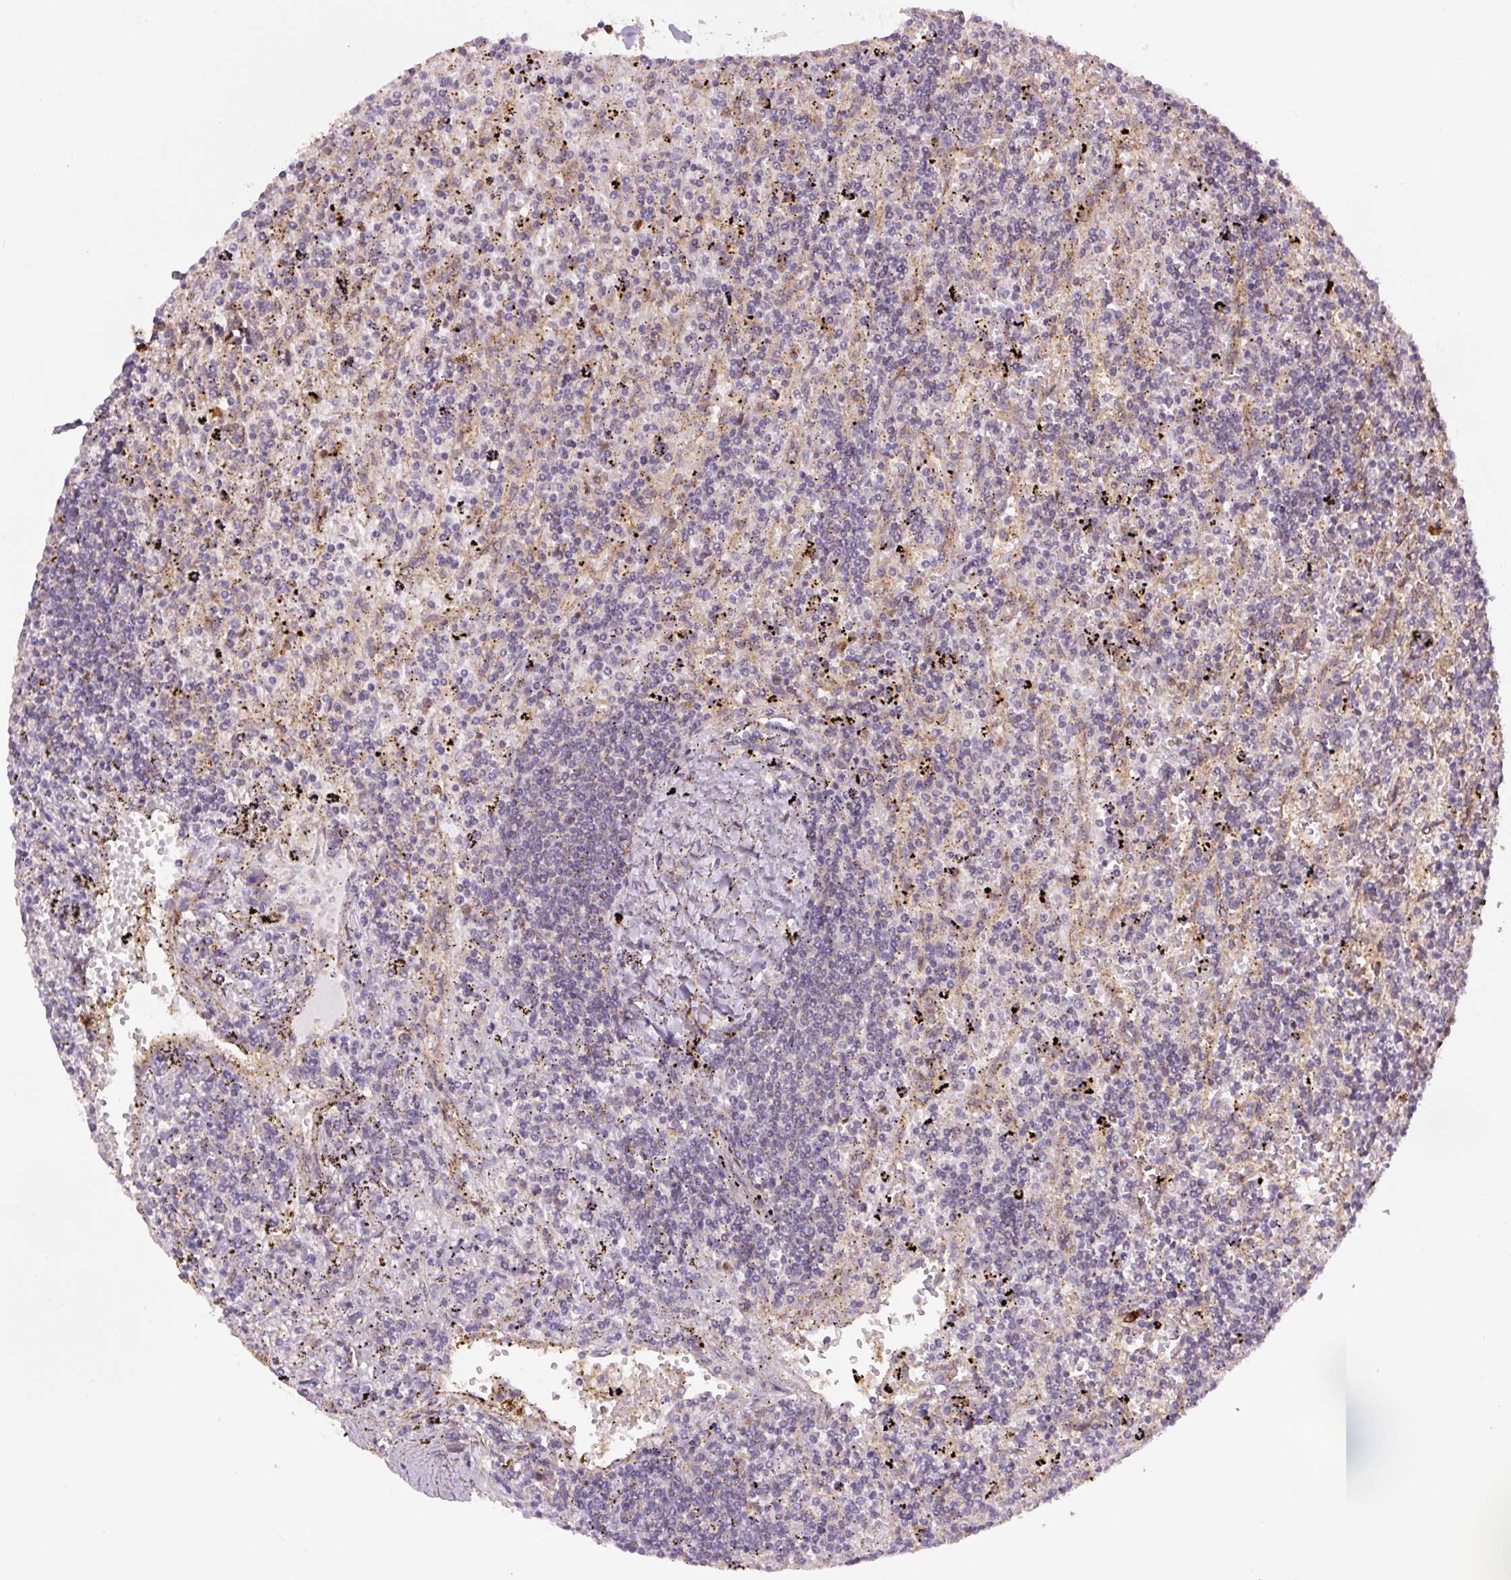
{"staining": {"intensity": "negative", "quantity": "none", "location": "none"}, "tissue": "lymphoma", "cell_type": "Tumor cells", "image_type": "cancer", "snomed": [{"axis": "morphology", "description": "Malignant lymphoma, non-Hodgkin's type, Low grade"}, {"axis": "topography", "description": "Spleen"}], "caption": "An IHC image of lymphoma is shown. There is no staining in tumor cells of lymphoma.", "gene": "ZSWIM7", "patient": {"sex": "male", "age": 76}}